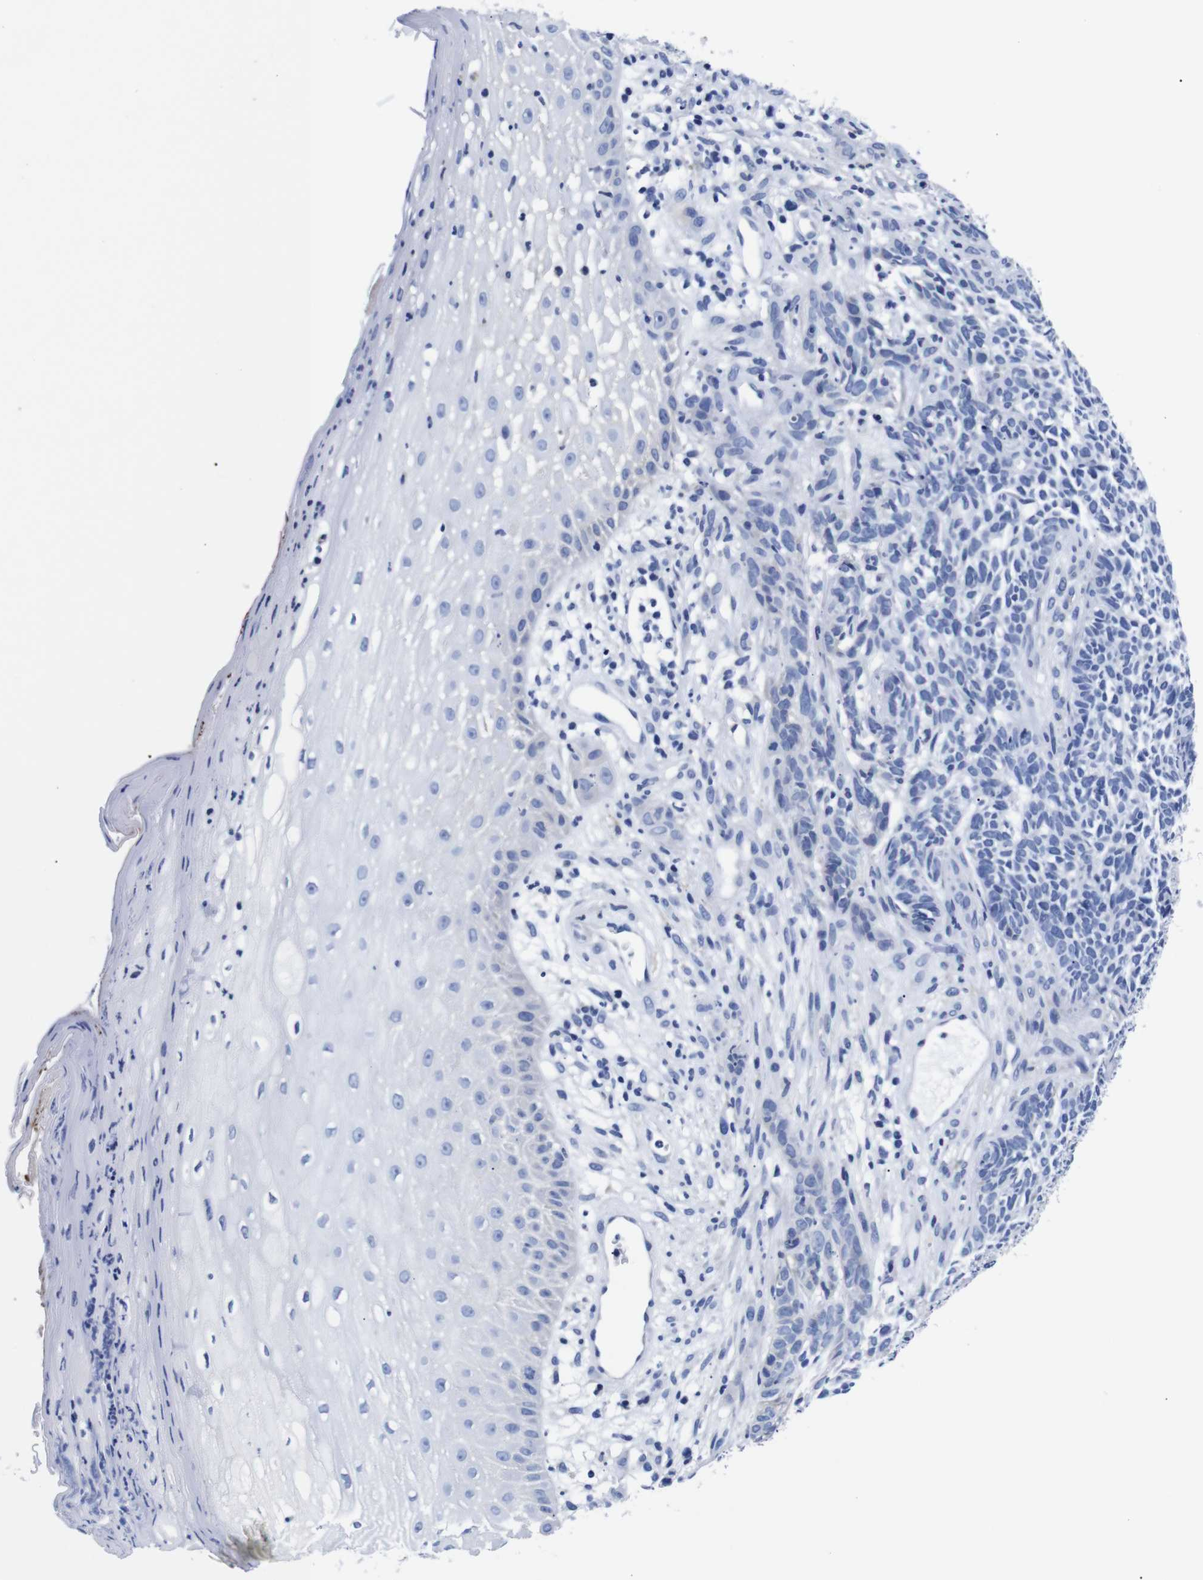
{"staining": {"intensity": "negative", "quantity": "none", "location": "none"}, "tissue": "skin cancer", "cell_type": "Tumor cells", "image_type": "cancer", "snomed": [{"axis": "morphology", "description": "Basal cell carcinoma"}, {"axis": "topography", "description": "Skin"}], "caption": "Basal cell carcinoma (skin) was stained to show a protein in brown. There is no significant expression in tumor cells.", "gene": "CLEC4G", "patient": {"sex": "female", "age": 84}}